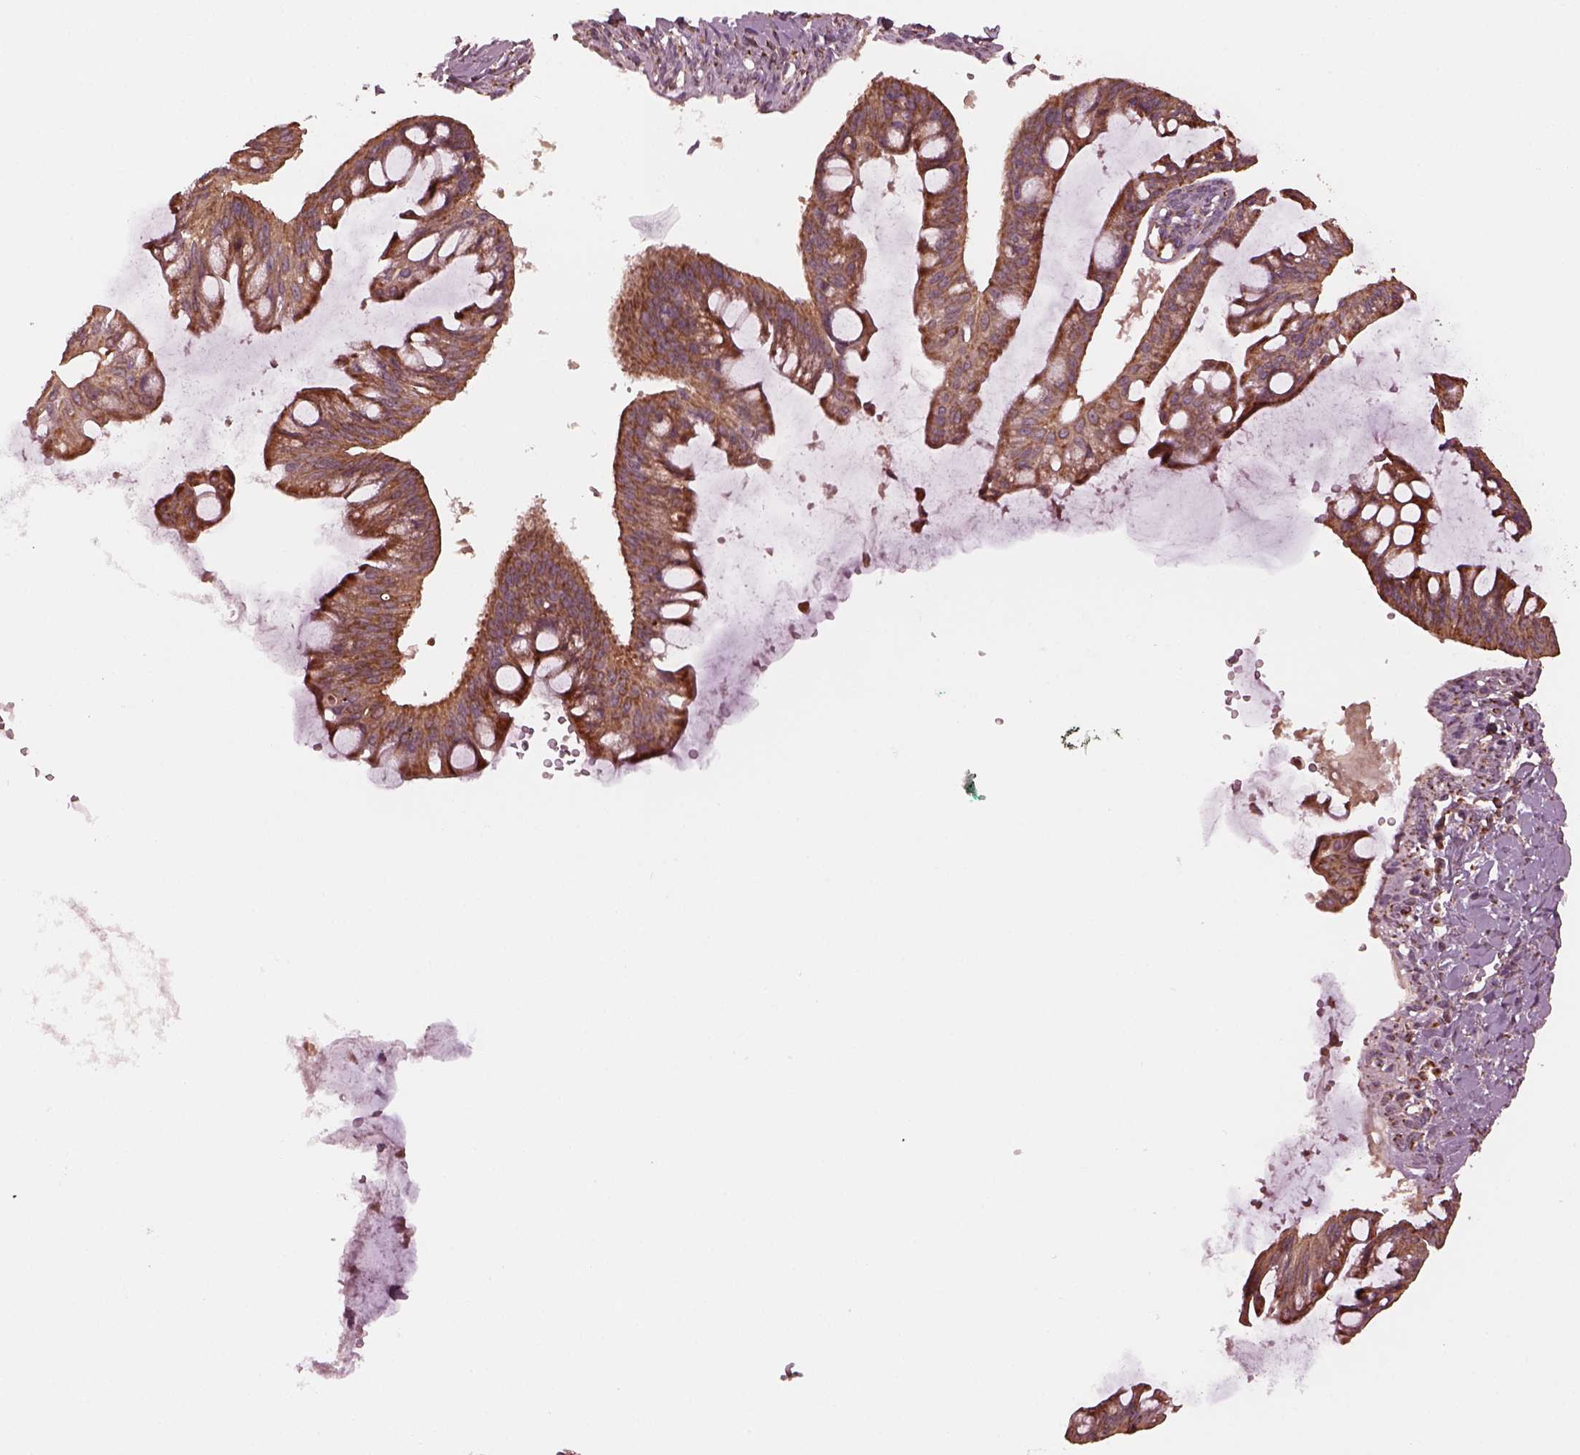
{"staining": {"intensity": "moderate", "quantity": ">75%", "location": "cytoplasmic/membranous"}, "tissue": "ovarian cancer", "cell_type": "Tumor cells", "image_type": "cancer", "snomed": [{"axis": "morphology", "description": "Cystadenocarcinoma, mucinous, NOS"}, {"axis": "topography", "description": "Ovary"}], "caption": "Ovarian mucinous cystadenocarcinoma stained with DAB IHC displays medium levels of moderate cytoplasmic/membranous positivity in about >75% of tumor cells.", "gene": "NDUFB10", "patient": {"sex": "female", "age": 73}}